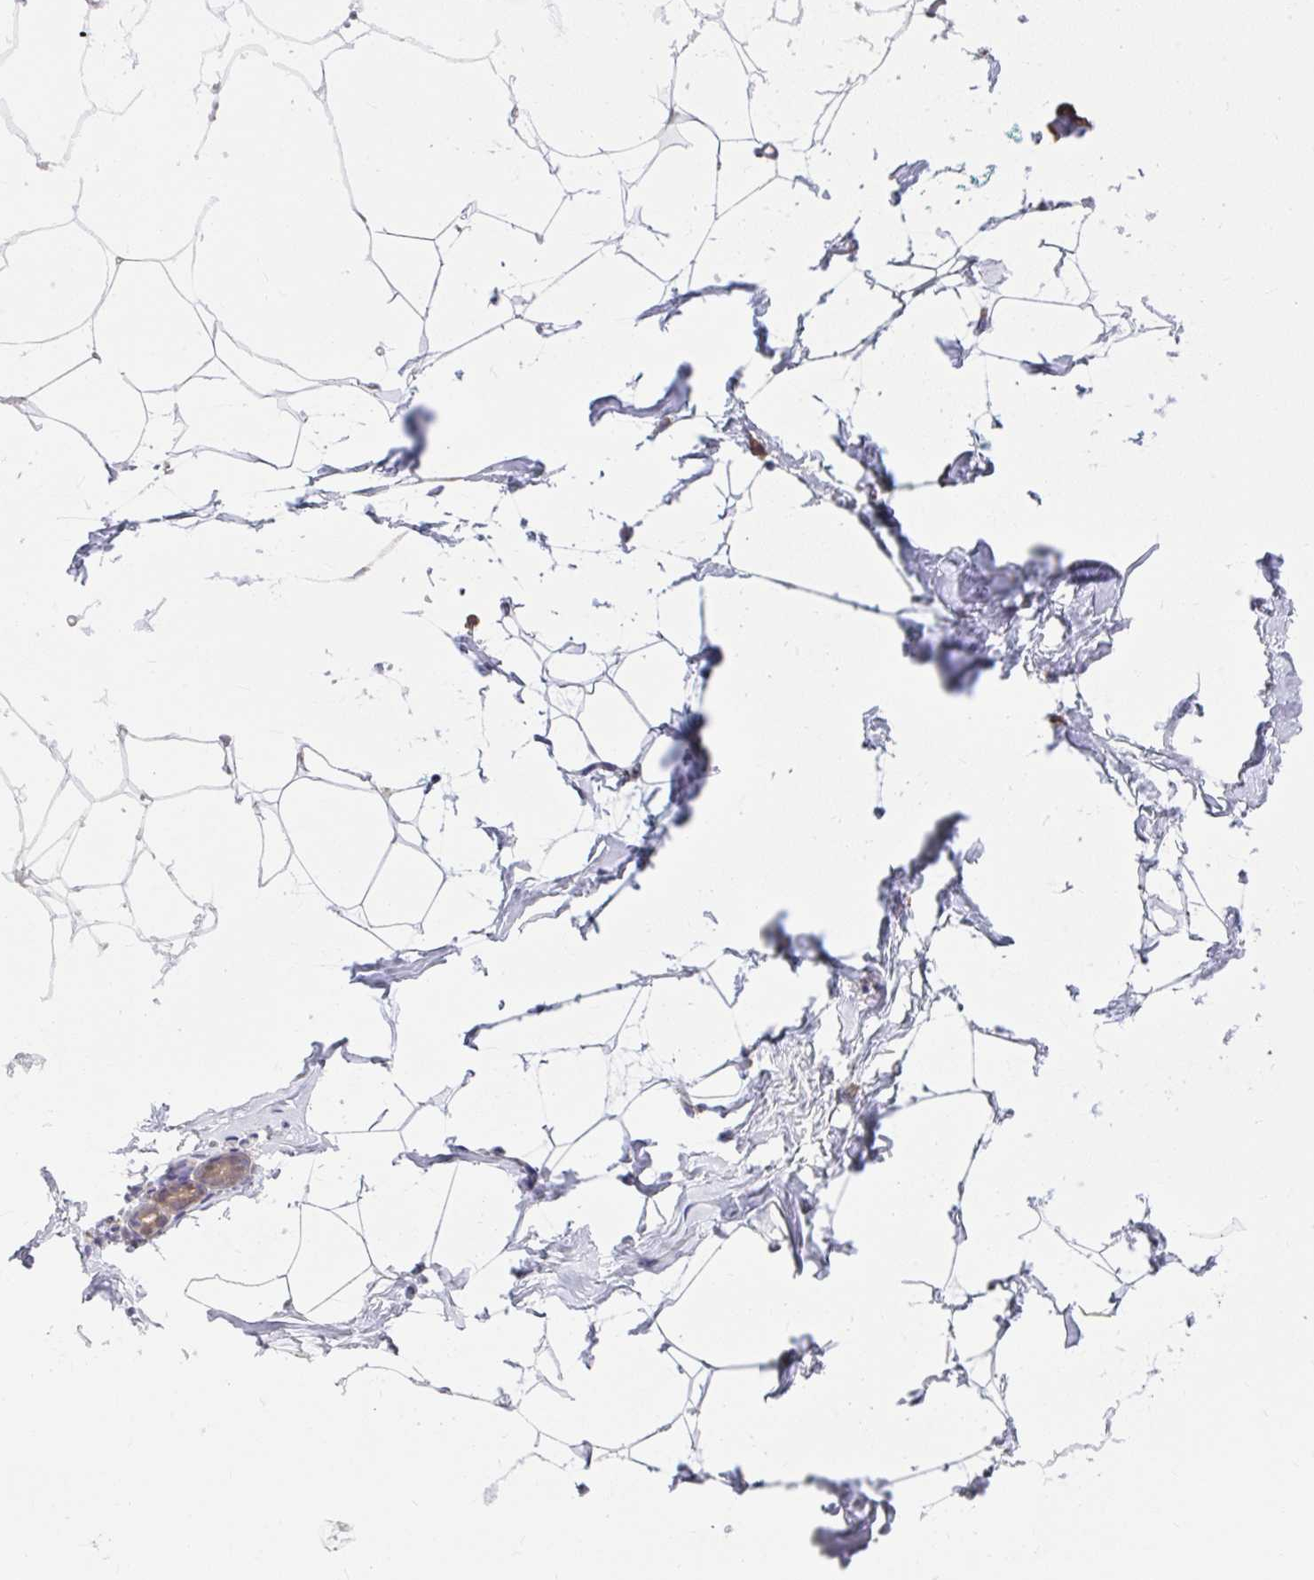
{"staining": {"intensity": "negative", "quantity": "none", "location": "none"}, "tissue": "breast", "cell_type": "Adipocytes", "image_type": "normal", "snomed": [{"axis": "morphology", "description": "Normal tissue, NOS"}, {"axis": "topography", "description": "Breast"}], "caption": "High magnification brightfield microscopy of benign breast stained with DAB (brown) and counterstained with hematoxylin (blue): adipocytes show no significant positivity. (DAB IHC visualized using brightfield microscopy, high magnification).", "gene": "NMNAT1", "patient": {"sex": "female", "age": 32}}